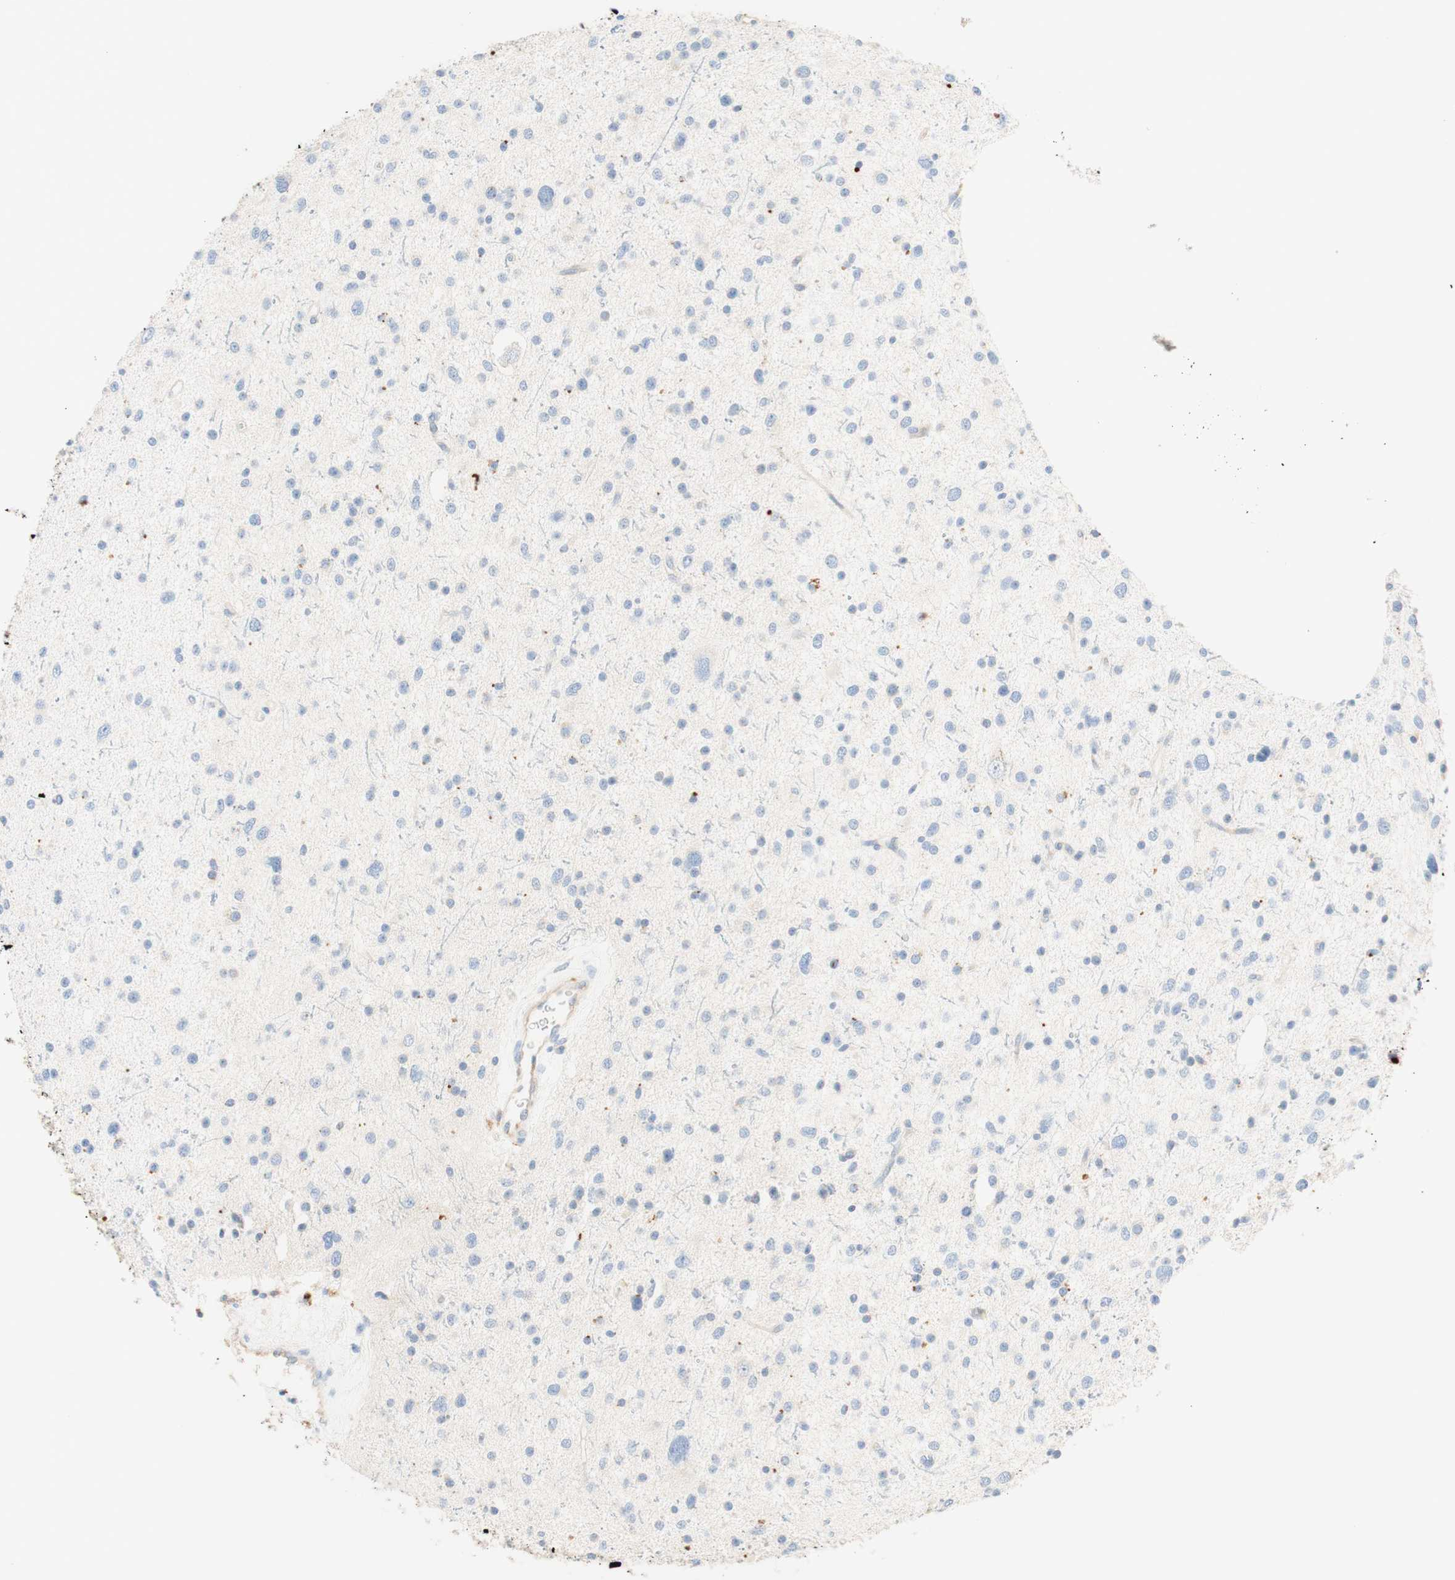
{"staining": {"intensity": "negative", "quantity": "none", "location": "none"}, "tissue": "glioma", "cell_type": "Tumor cells", "image_type": "cancer", "snomed": [{"axis": "morphology", "description": "Glioma, malignant, Low grade"}, {"axis": "topography", "description": "Brain"}], "caption": "DAB (3,3'-diaminobenzidine) immunohistochemical staining of human low-grade glioma (malignant) exhibits no significant expression in tumor cells.", "gene": "CD63", "patient": {"sex": "female", "age": 37}}